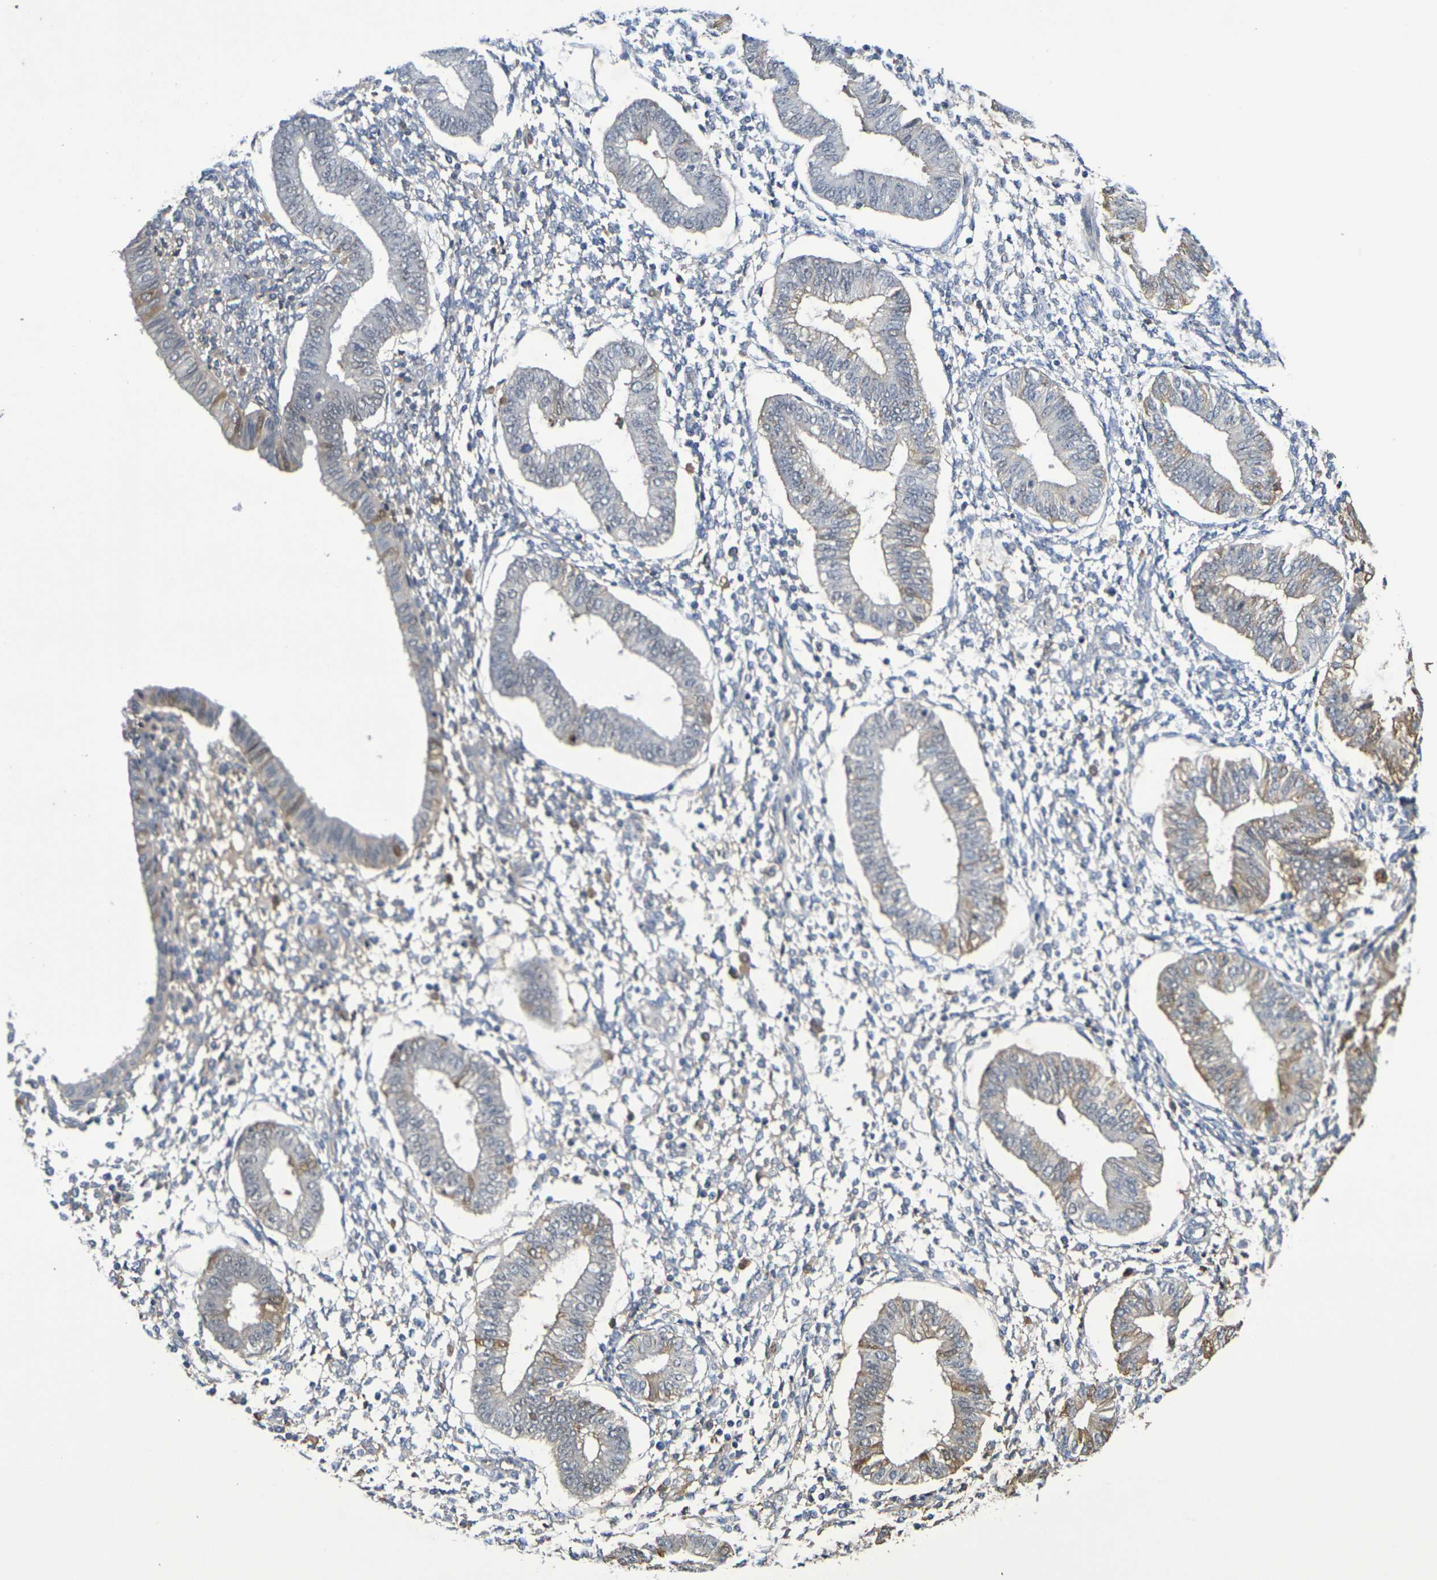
{"staining": {"intensity": "weak", "quantity": "<25%", "location": "nuclear"}, "tissue": "endometrium", "cell_type": "Cells in endometrial stroma", "image_type": "normal", "snomed": [{"axis": "morphology", "description": "Normal tissue, NOS"}, {"axis": "topography", "description": "Endometrium"}], "caption": "DAB immunohistochemical staining of benign human endometrium reveals no significant expression in cells in endometrial stroma.", "gene": "TERF2", "patient": {"sex": "female", "age": 50}}